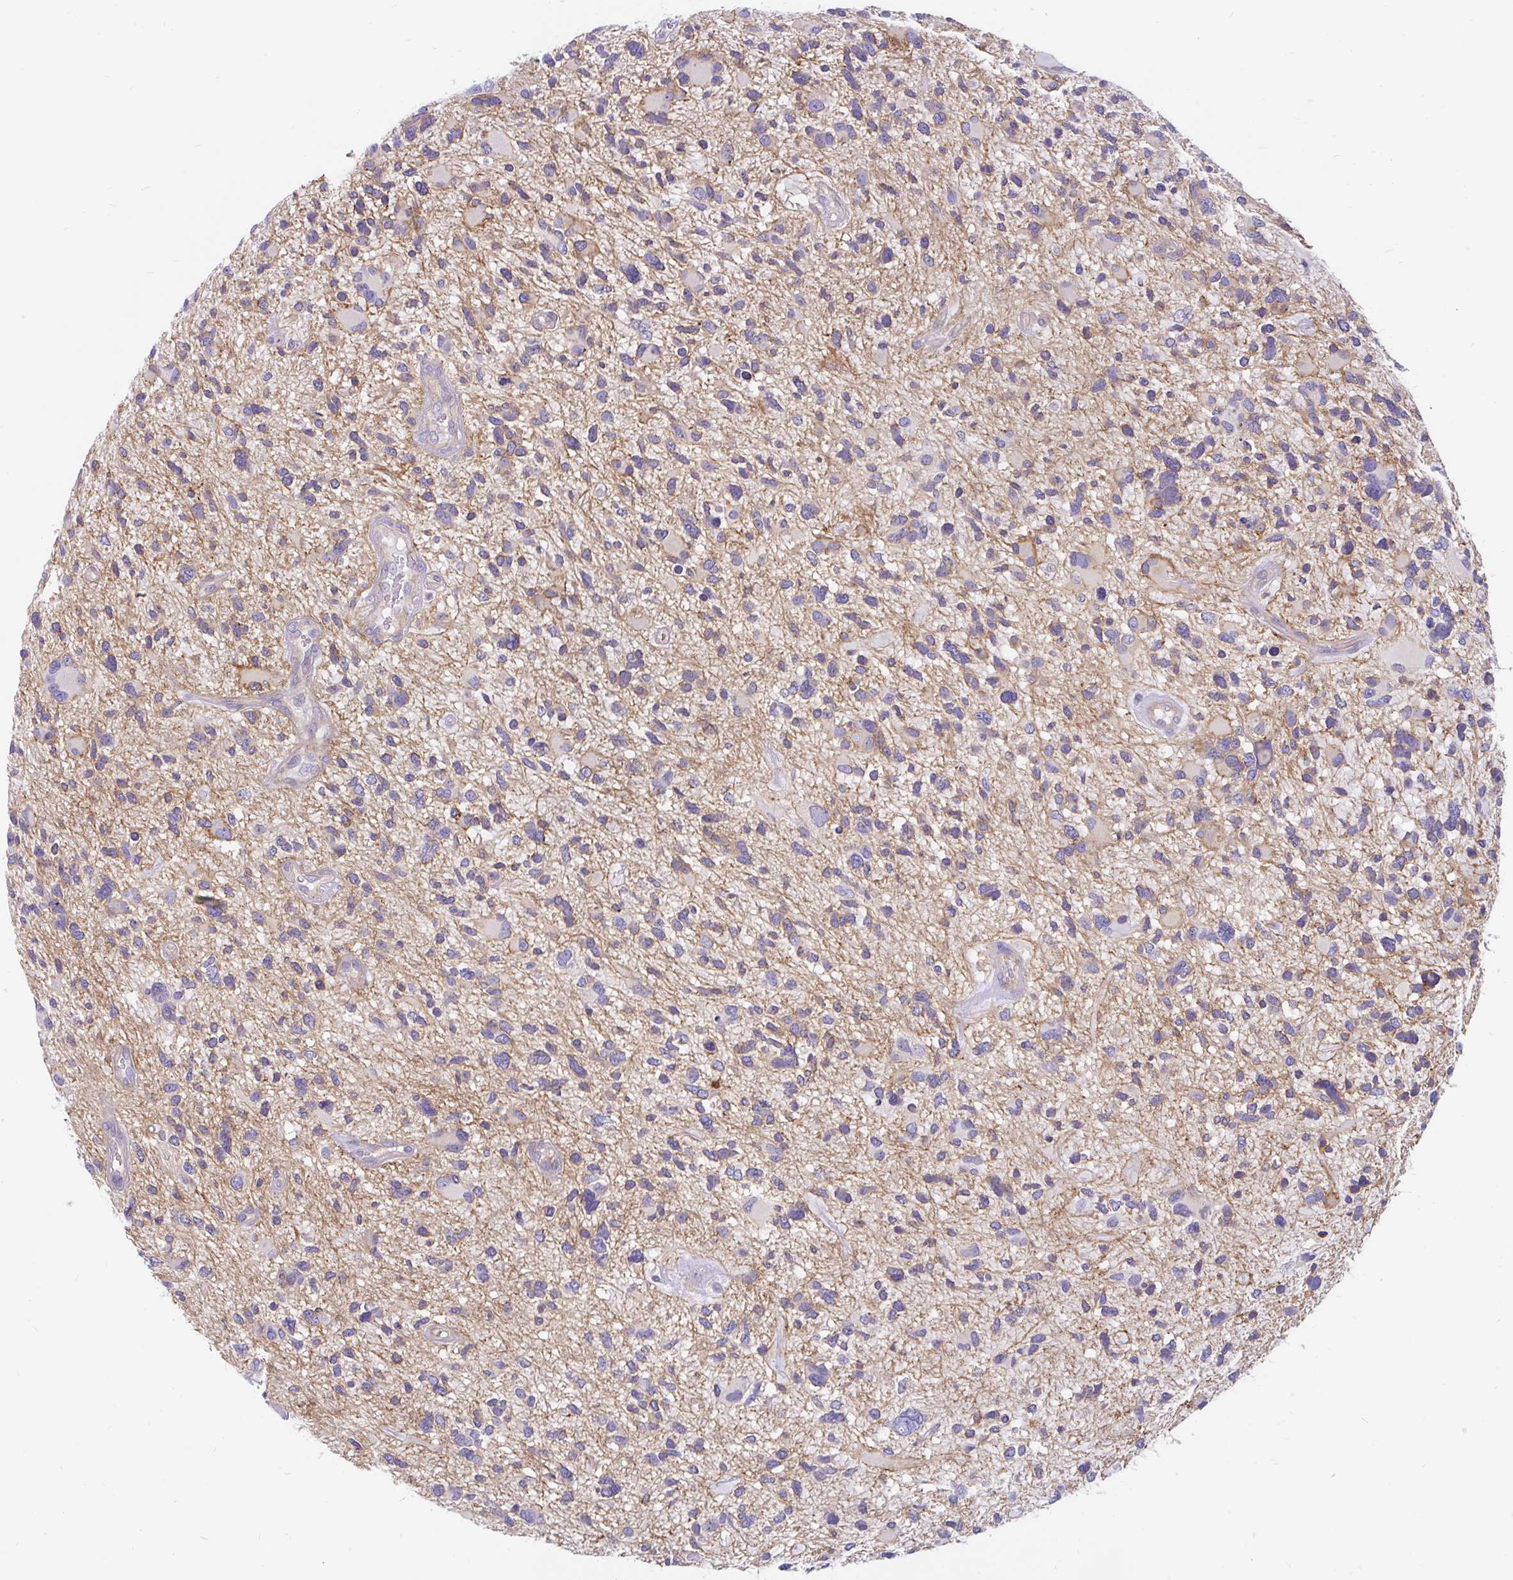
{"staining": {"intensity": "weak", "quantity": "25%-75%", "location": "cytoplasmic/membranous"}, "tissue": "glioma", "cell_type": "Tumor cells", "image_type": "cancer", "snomed": [{"axis": "morphology", "description": "Glioma, malignant, High grade"}, {"axis": "topography", "description": "Brain"}], "caption": "A photomicrograph of high-grade glioma (malignant) stained for a protein displays weak cytoplasmic/membranous brown staining in tumor cells.", "gene": "LRRC26", "patient": {"sex": "female", "age": 11}}